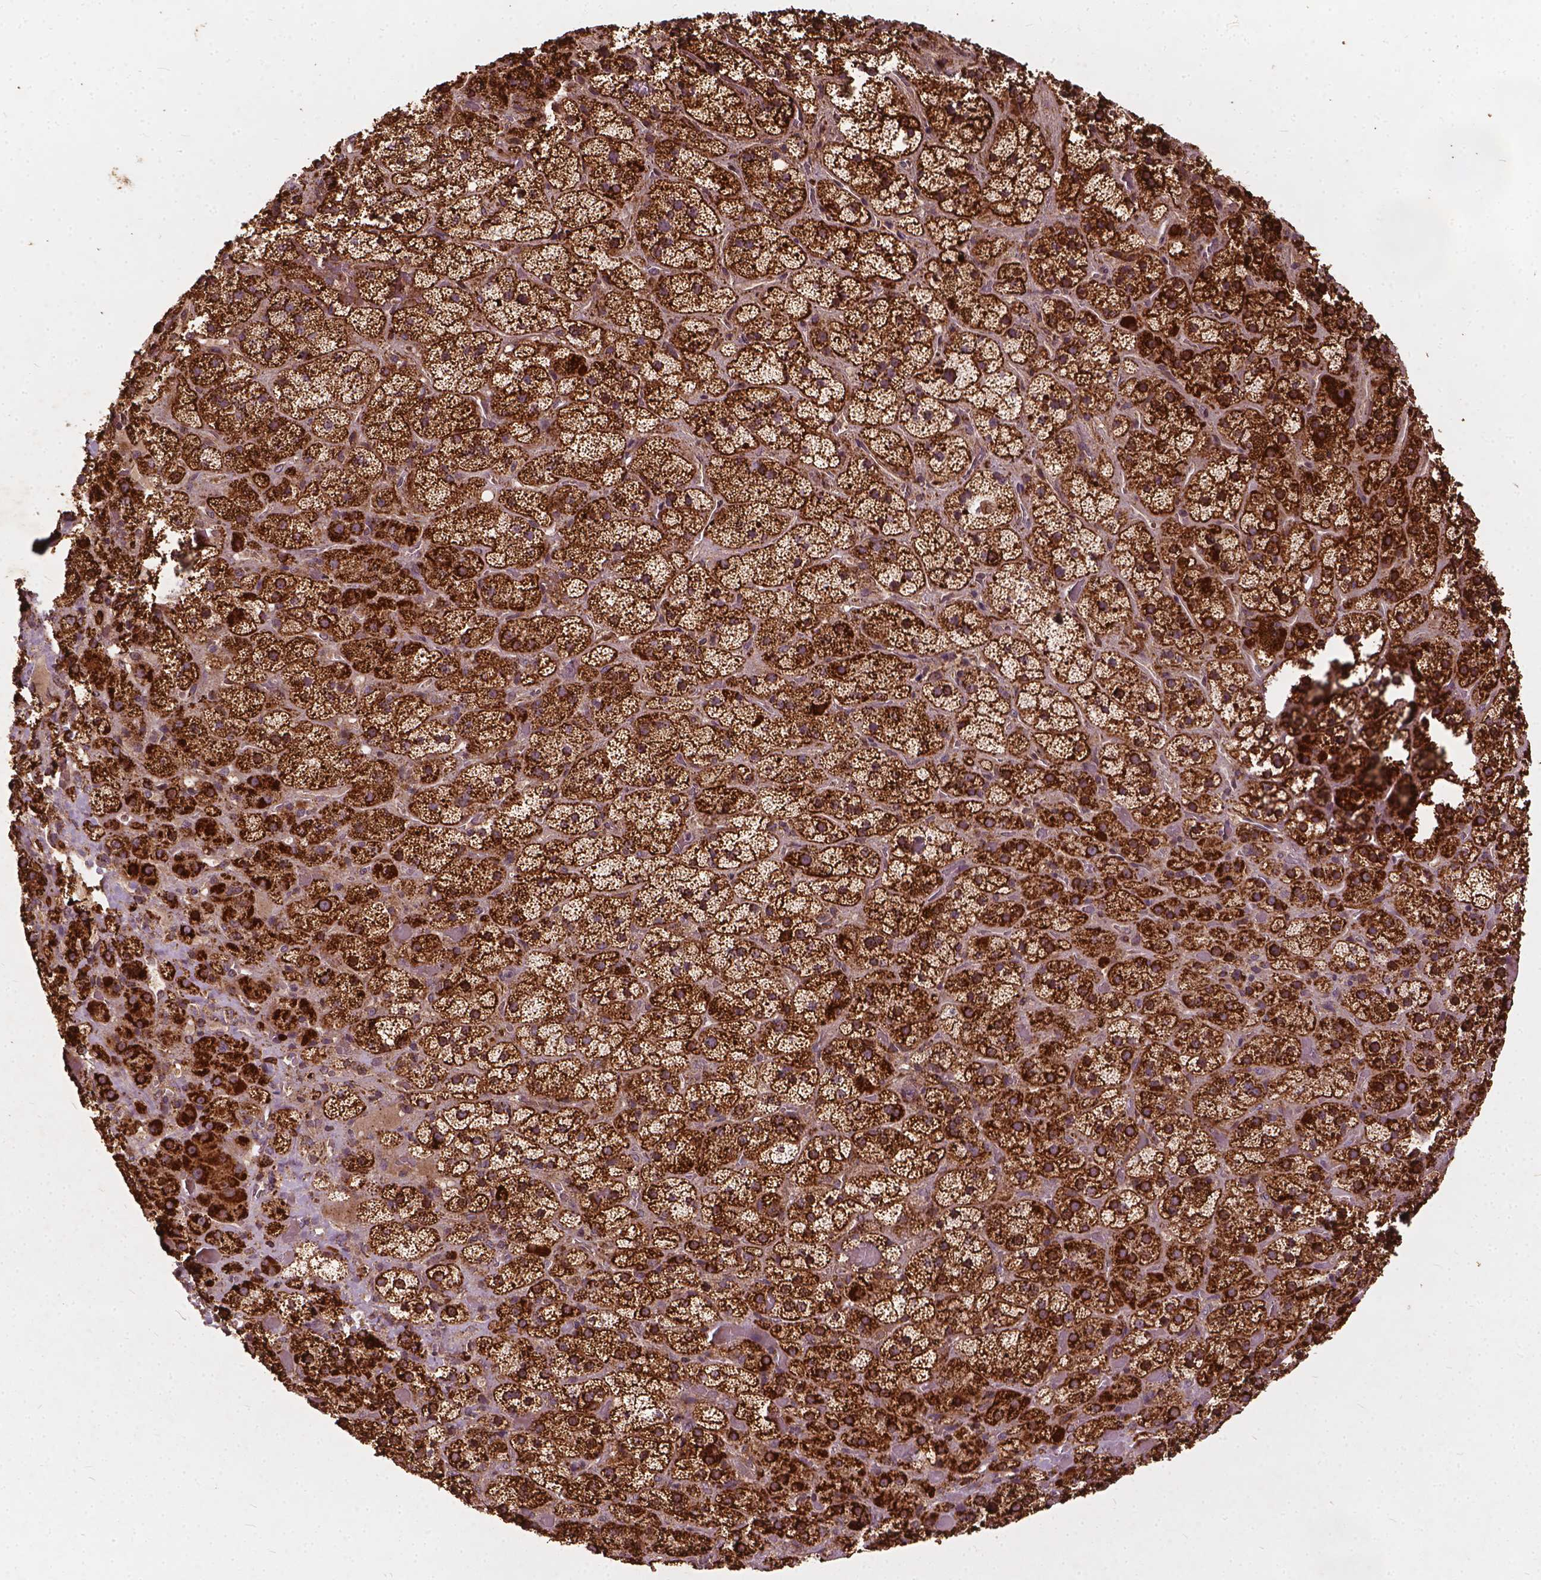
{"staining": {"intensity": "strong", "quantity": ">75%", "location": "cytoplasmic/membranous"}, "tissue": "adrenal gland", "cell_type": "Glandular cells", "image_type": "normal", "snomed": [{"axis": "morphology", "description": "Normal tissue, NOS"}, {"axis": "topography", "description": "Adrenal gland"}], "caption": "Glandular cells reveal strong cytoplasmic/membranous staining in about >75% of cells in unremarkable adrenal gland. (IHC, brightfield microscopy, high magnification).", "gene": "UBXN2A", "patient": {"sex": "male", "age": 57}}